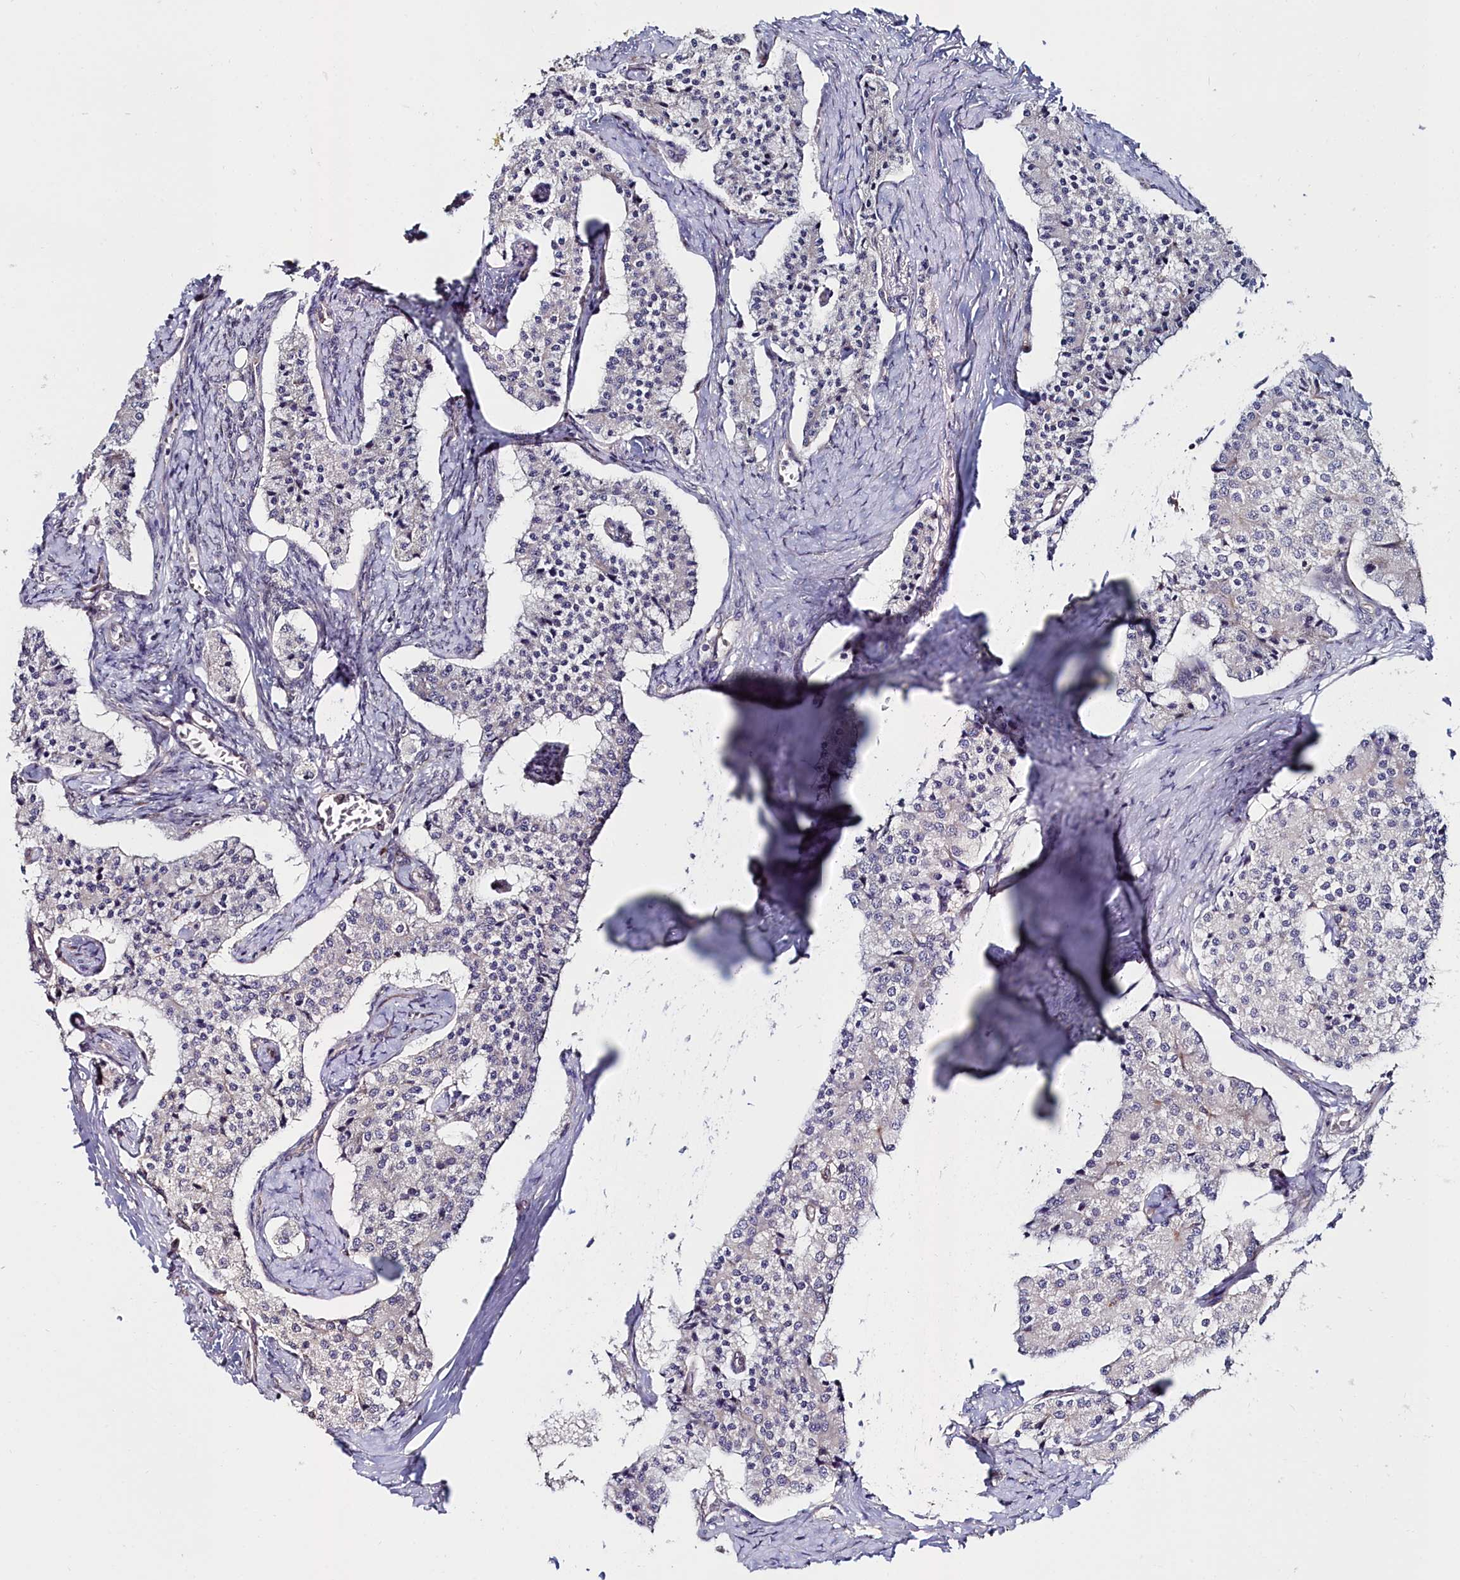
{"staining": {"intensity": "negative", "quantity": "none", "location": "none"}, "tissue": "carcinoid", "cell_type": "Tumor cells", "image_type": "cancer", "snomed": [{"axis": "morphology", "description": "Carcinoid, malignant, NOS"}, {"axis": "topography", "description": "Colon"}], "caption": "IHC of carcinoid demonstrates no positivity in tumor cells.", "gene": "C4orf19", "patient": {"sex": "female", "age": 52}}